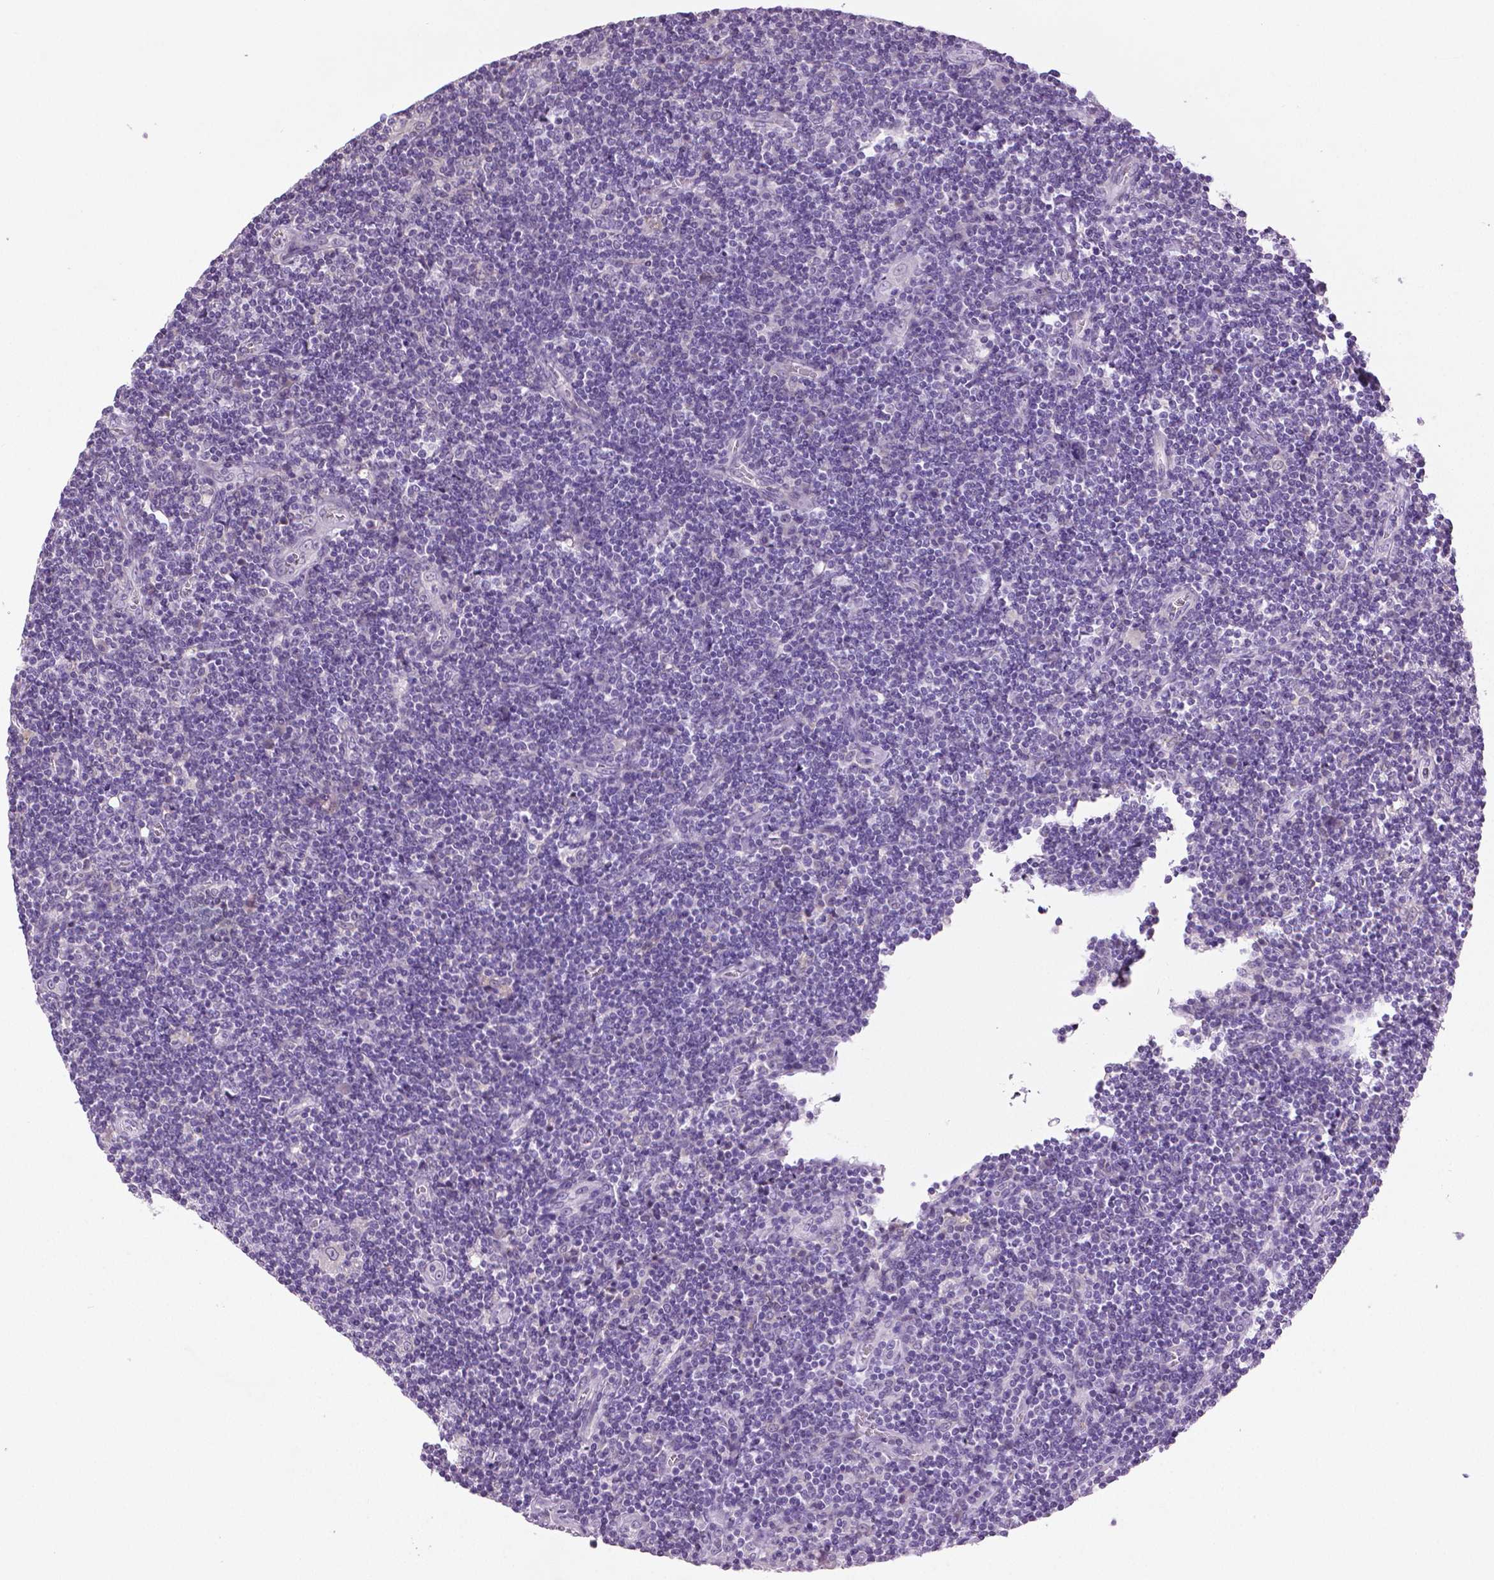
{"staining": {"intensity": "negative", "quantity": "none", "location": "none"}, "tissue": "lymphoma", "cell_type": "Tumor cells", "image_type": "cancer", "snomed": [{"axis": "morphology", "description": "Hodgkin's disease, NOS"}, {"axis": "topography", "description": "Lymph node"}], "caption": "Tumor cells show no significant staining in lymphoma. (DAB (3,3'-diaminobenzidine) immunohistochemistry with hematoxylin counter stain).", "gene": "DNAH12", "patient": {"sex": "male", "age": 40}}